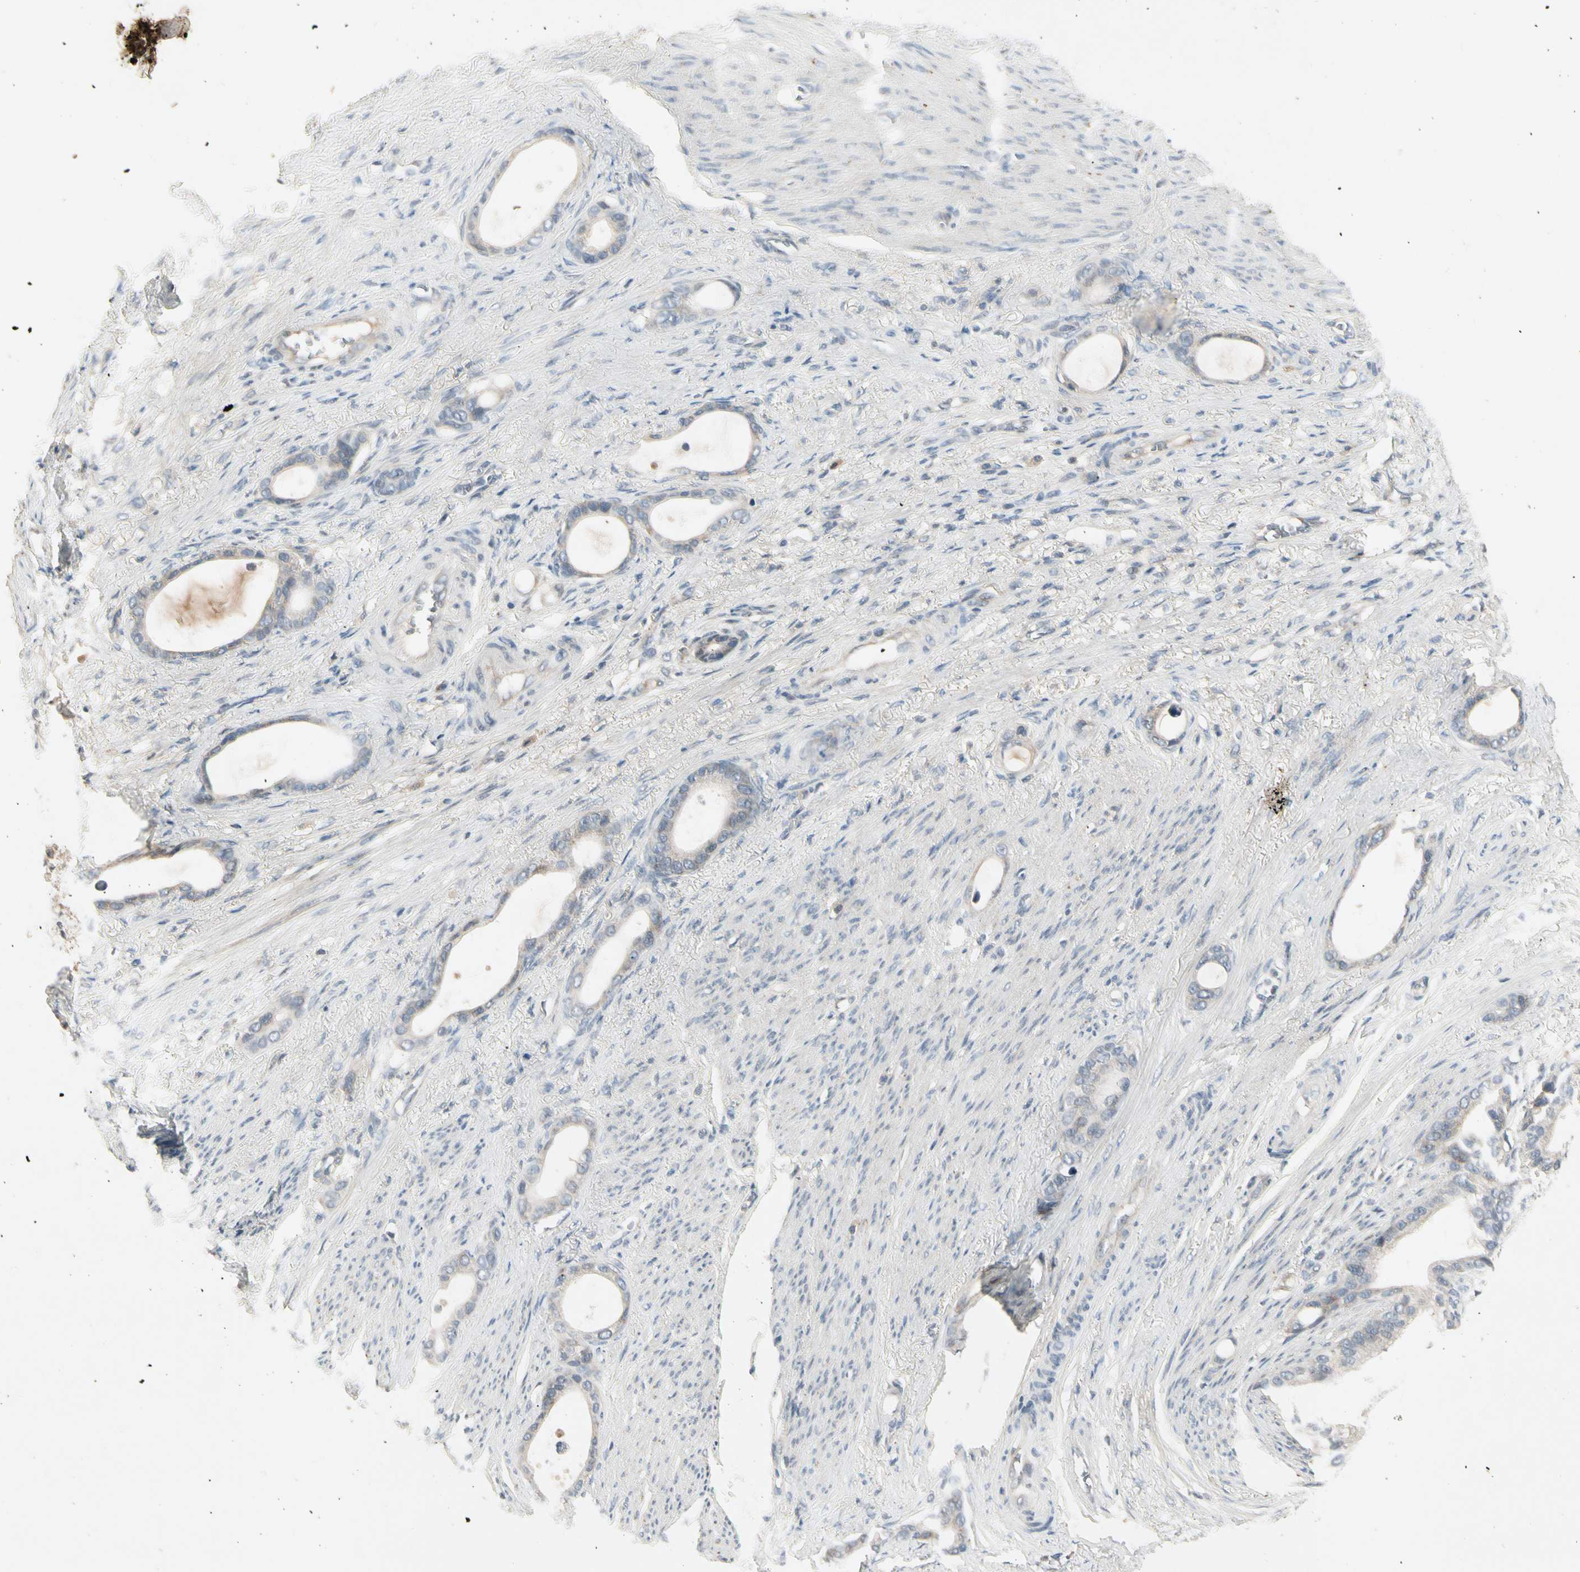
{"staining": {"intensity": "weak", "quantity": "25%-75%", "location": "cytoplasmic/membranous"}, "tissue": "stomach cancer", "cell_type": "Tumor cells", "image_type": "cancer", "snomed": [{"axis": "morphology", "description": "Adenocarcinoma, NOS"}, {"axis": "topography", "description": "Stomach"}], "caption": "Protein analysis of stomach cancer tissue reveals weak cytoplasmic/membranous positivity in about 25%-75% of tumor cells. Nuclei are stained in blue.", "gene": "CCL4", "patient": {"sex": "female", "age": 75}}